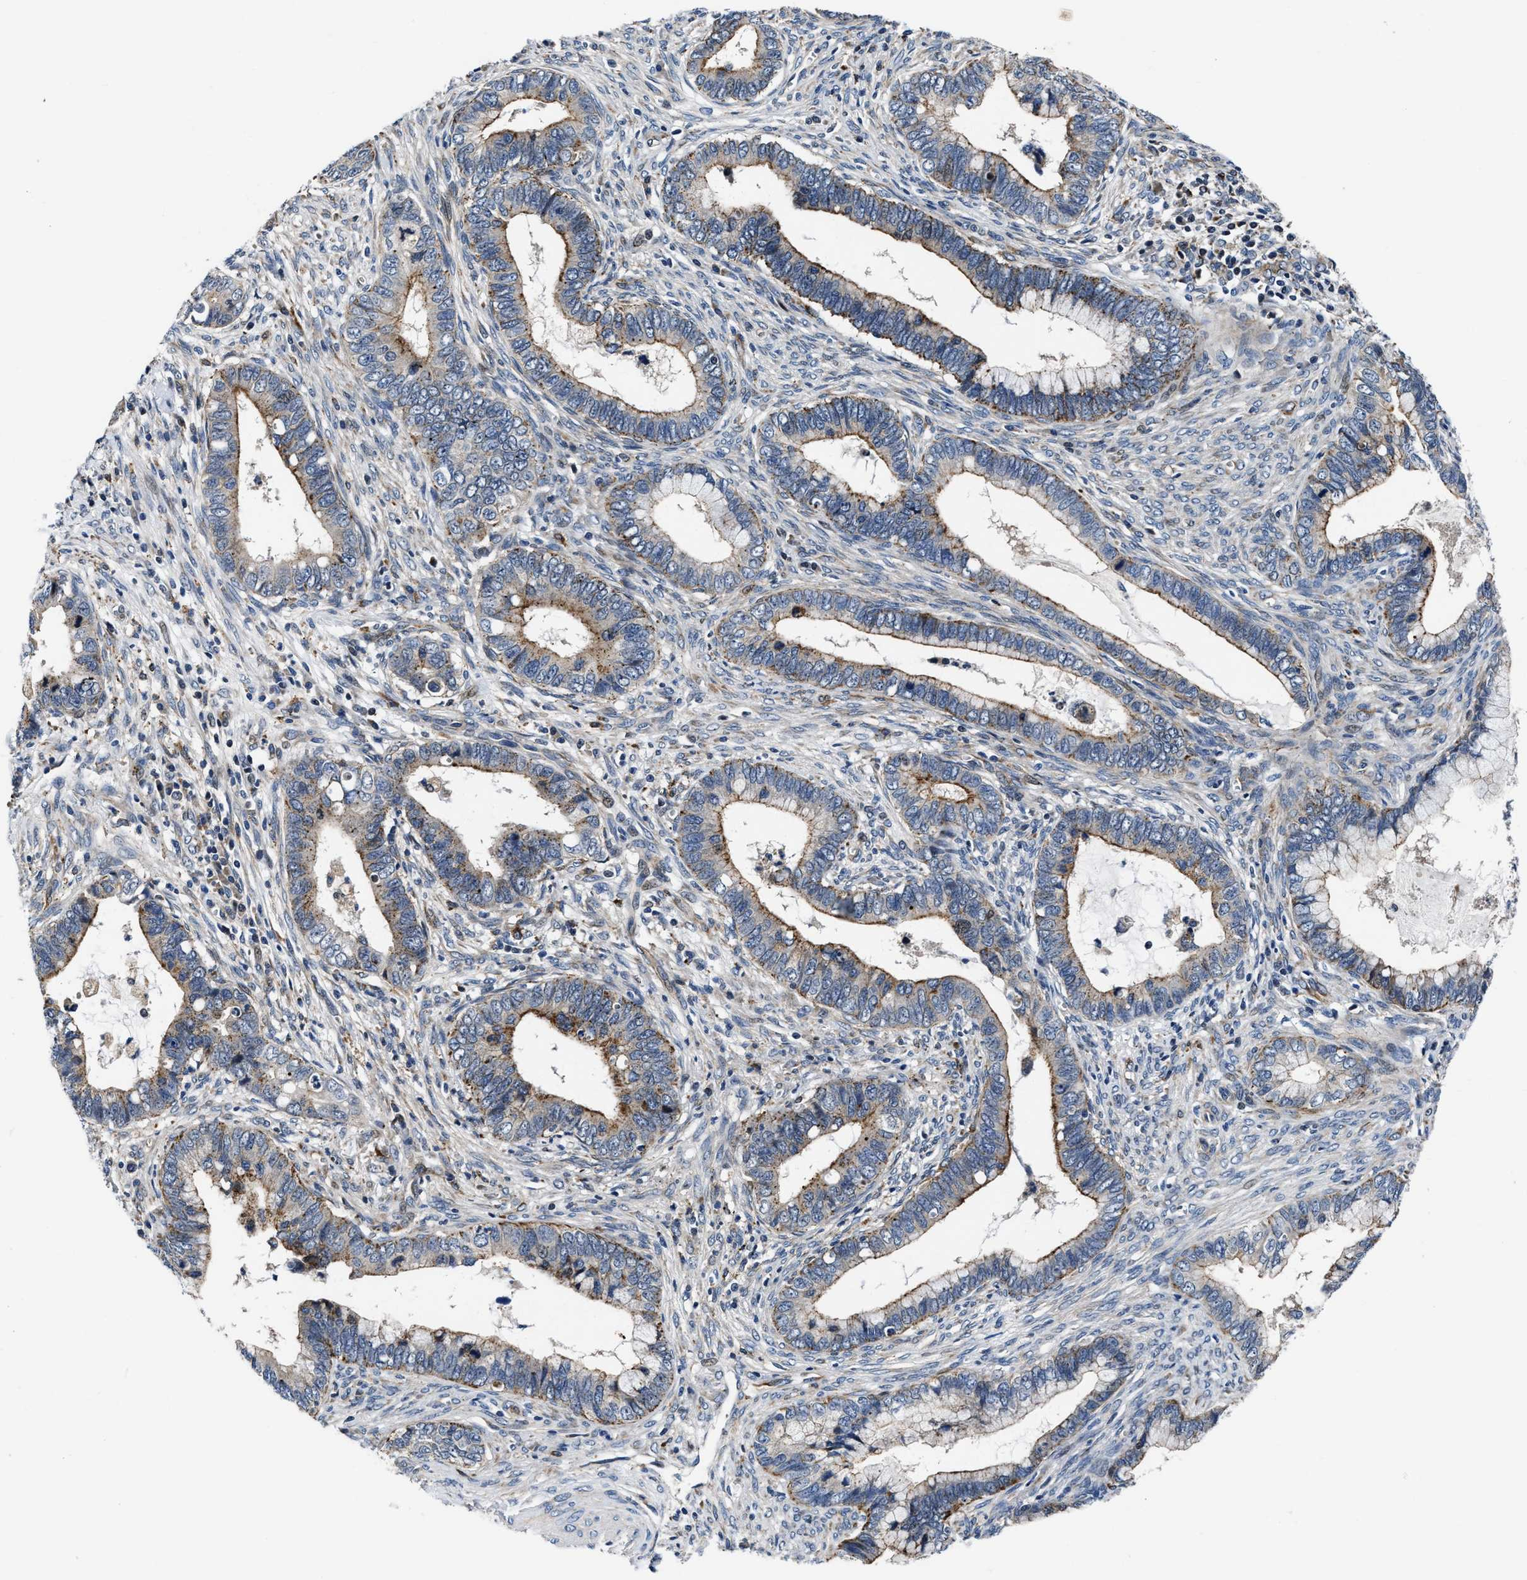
{"staining": {"intensity": "moderate", "quantity": ">75%", "location": "cytoplasmic/membranous"}, "tissue": "cervical cancer", "cell_type": "Tumor cells", "image_type": "cancer", "snomed": [{"axis": "morphology", "description": "Adenocarcinoma, NOS"}, {"axis": "topography", "description": "Cervix"}], "caption": "Cervical cancer stained with a brown dye reveals moderate cytoplasmic/membranous positive positivity in about >75% of tumor cells.", "gene": "C2orf66", "patient": {"sex": "female", "age": 44}}